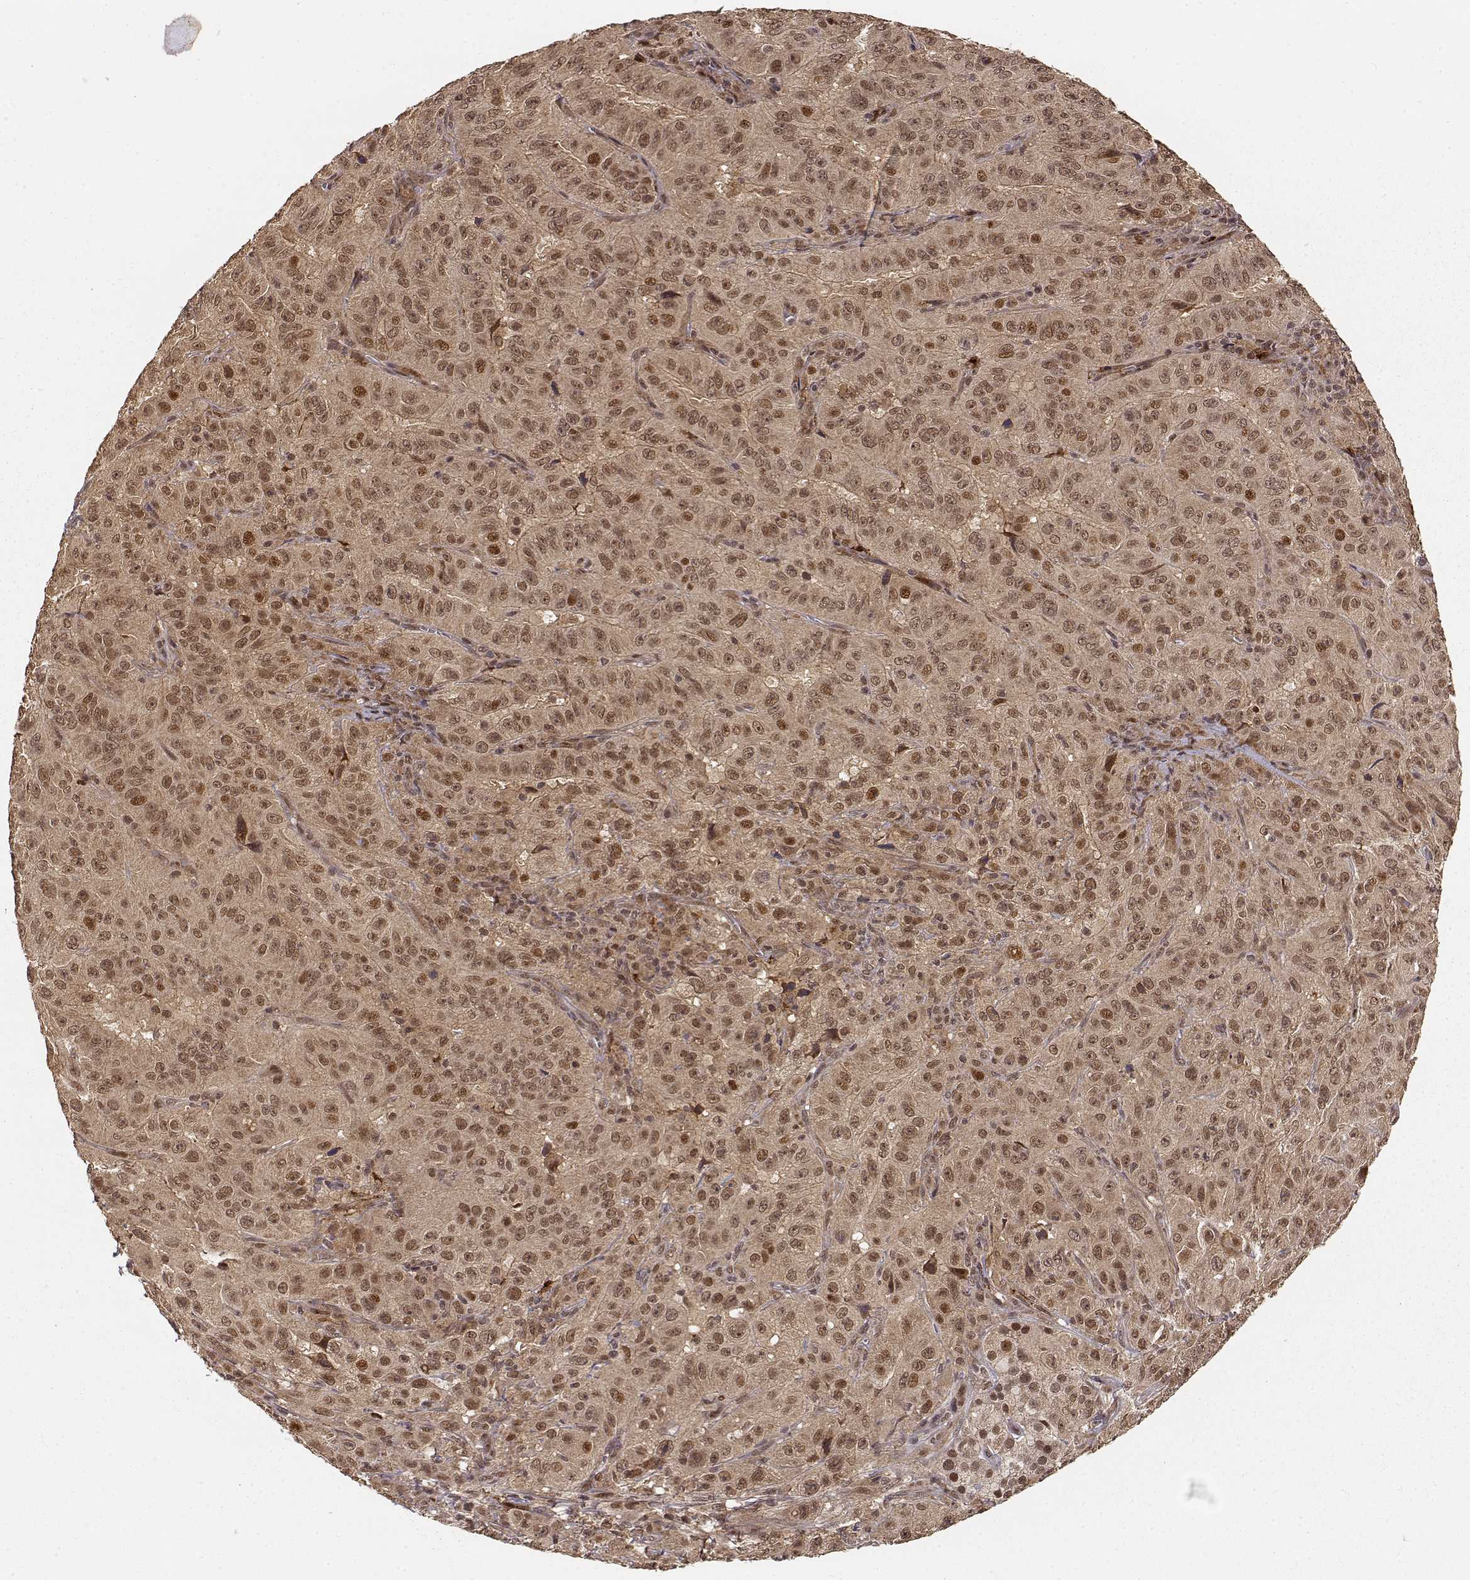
{"staining": {"intensity": "moderate", "quantity": ">75%", "location": "cytoplasmic/membranous,nuclear"}, "tissue": "pancreatic cancer", "cell_type": "Tumor cells", "image_type": "cancer", "snomed": [{"axis": "morphology", "description": "Adenocarcinoma, NOS"}, {"axis": "topography", "description": "Pancreas"}], "caption": "Protein staining shows moderate cytoplasmic/membranous and nuclear expression in about >75% of tumor cells in pancreatic adenocarcinoma. (Brightfield microscopy of DAB IHC at high magnification).", "gene": "MAEA", "patient": {"sex": "male", "age": 63}}